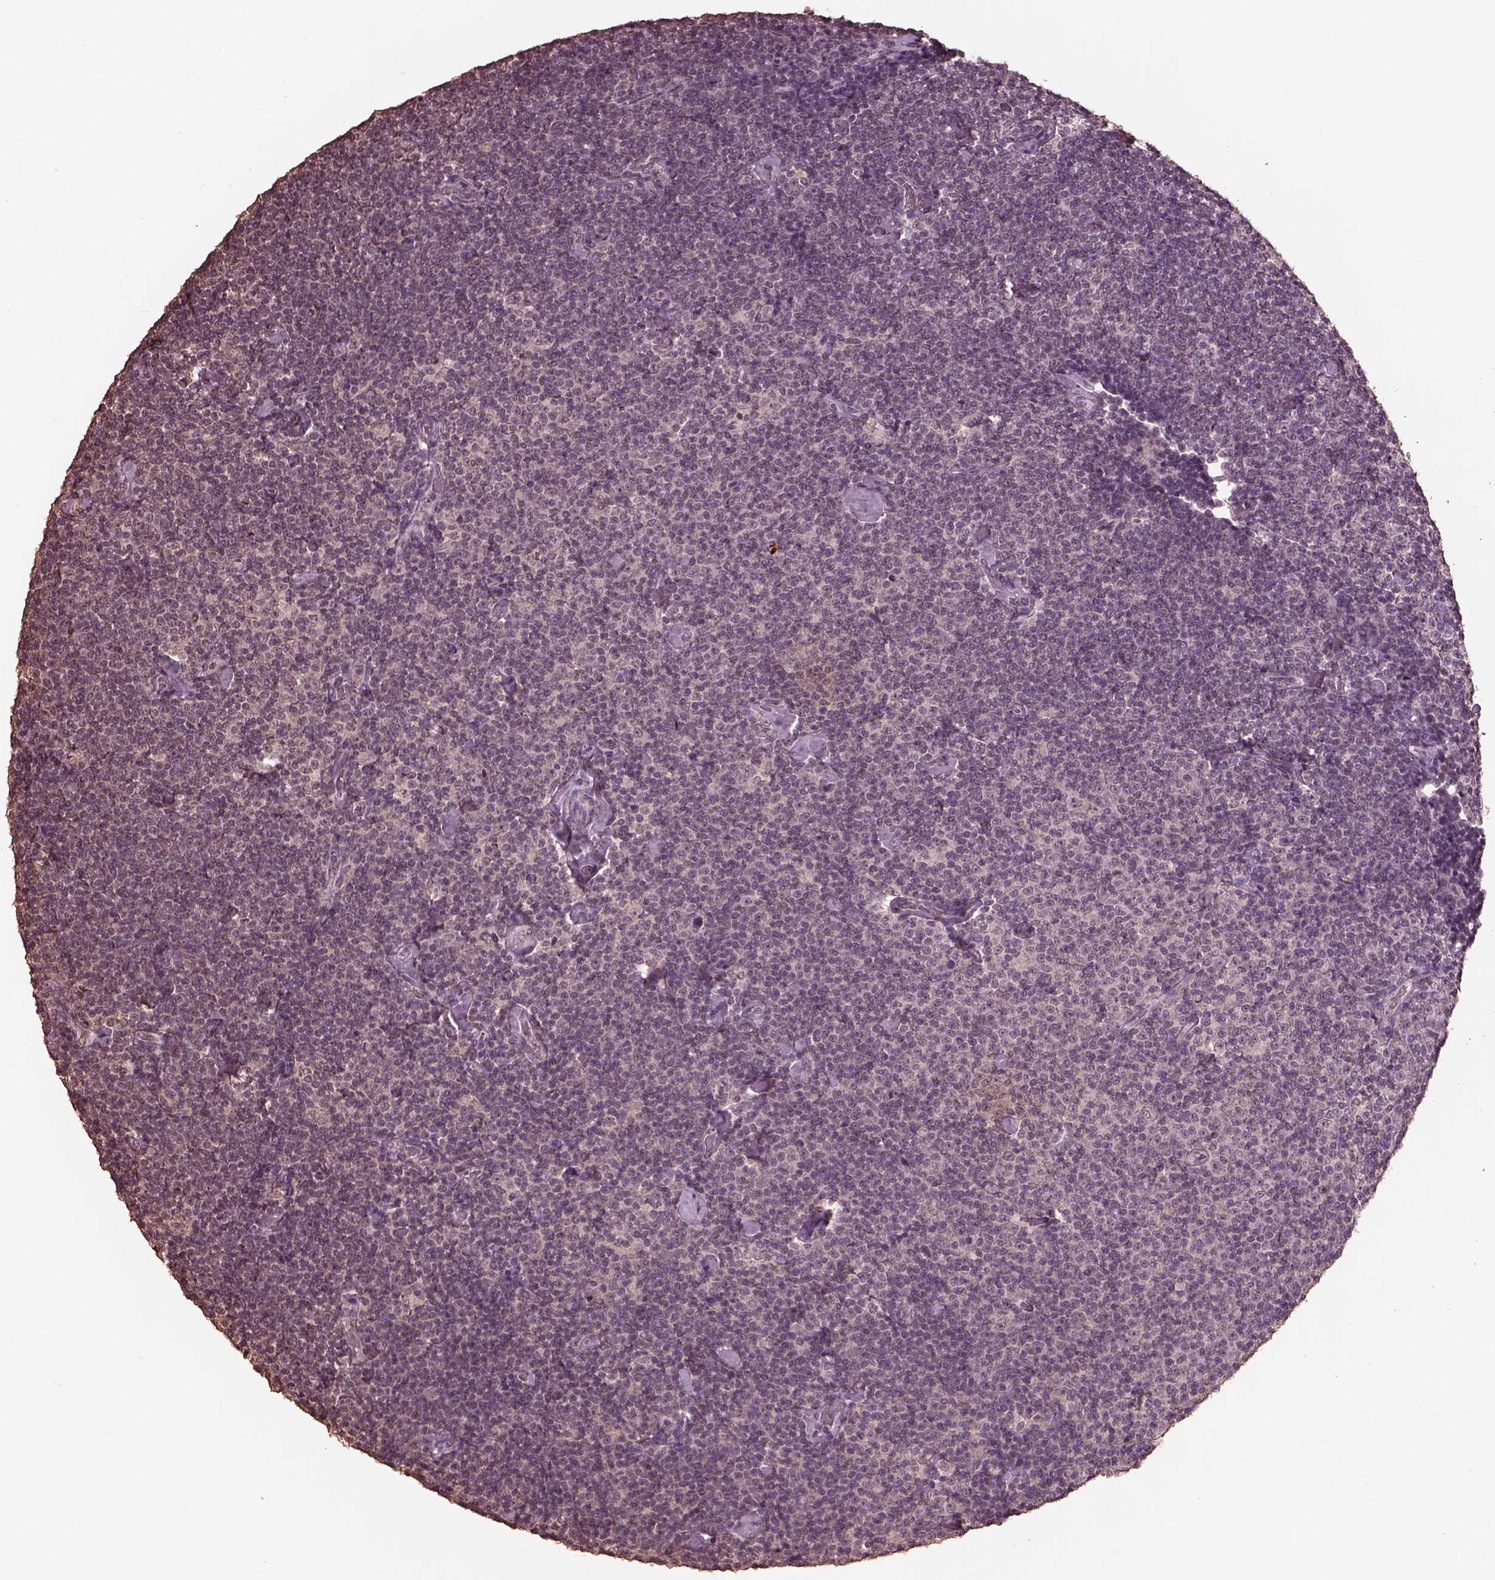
{"staining": {"intensity": "negative", "quantity": "none", "location": "none"}, "tissue": "lymphoma", "cell_type": "Tumor cells", "image_type": "cancer", "snomed": [{"axis": "morphology", "description": "Malignant lymphoma, non-Hodgkin's type, Low grade"}, {"axis": "topography", "description": "Lymph node"}], "caption": "Low-grade malignant lymphoma, non-Hodgkin's type was stained to show a protein in brown. There is no significant expression in tumor cells.", "gene": "CPT1C", "patient": {"sex": "male", "age": 81}}